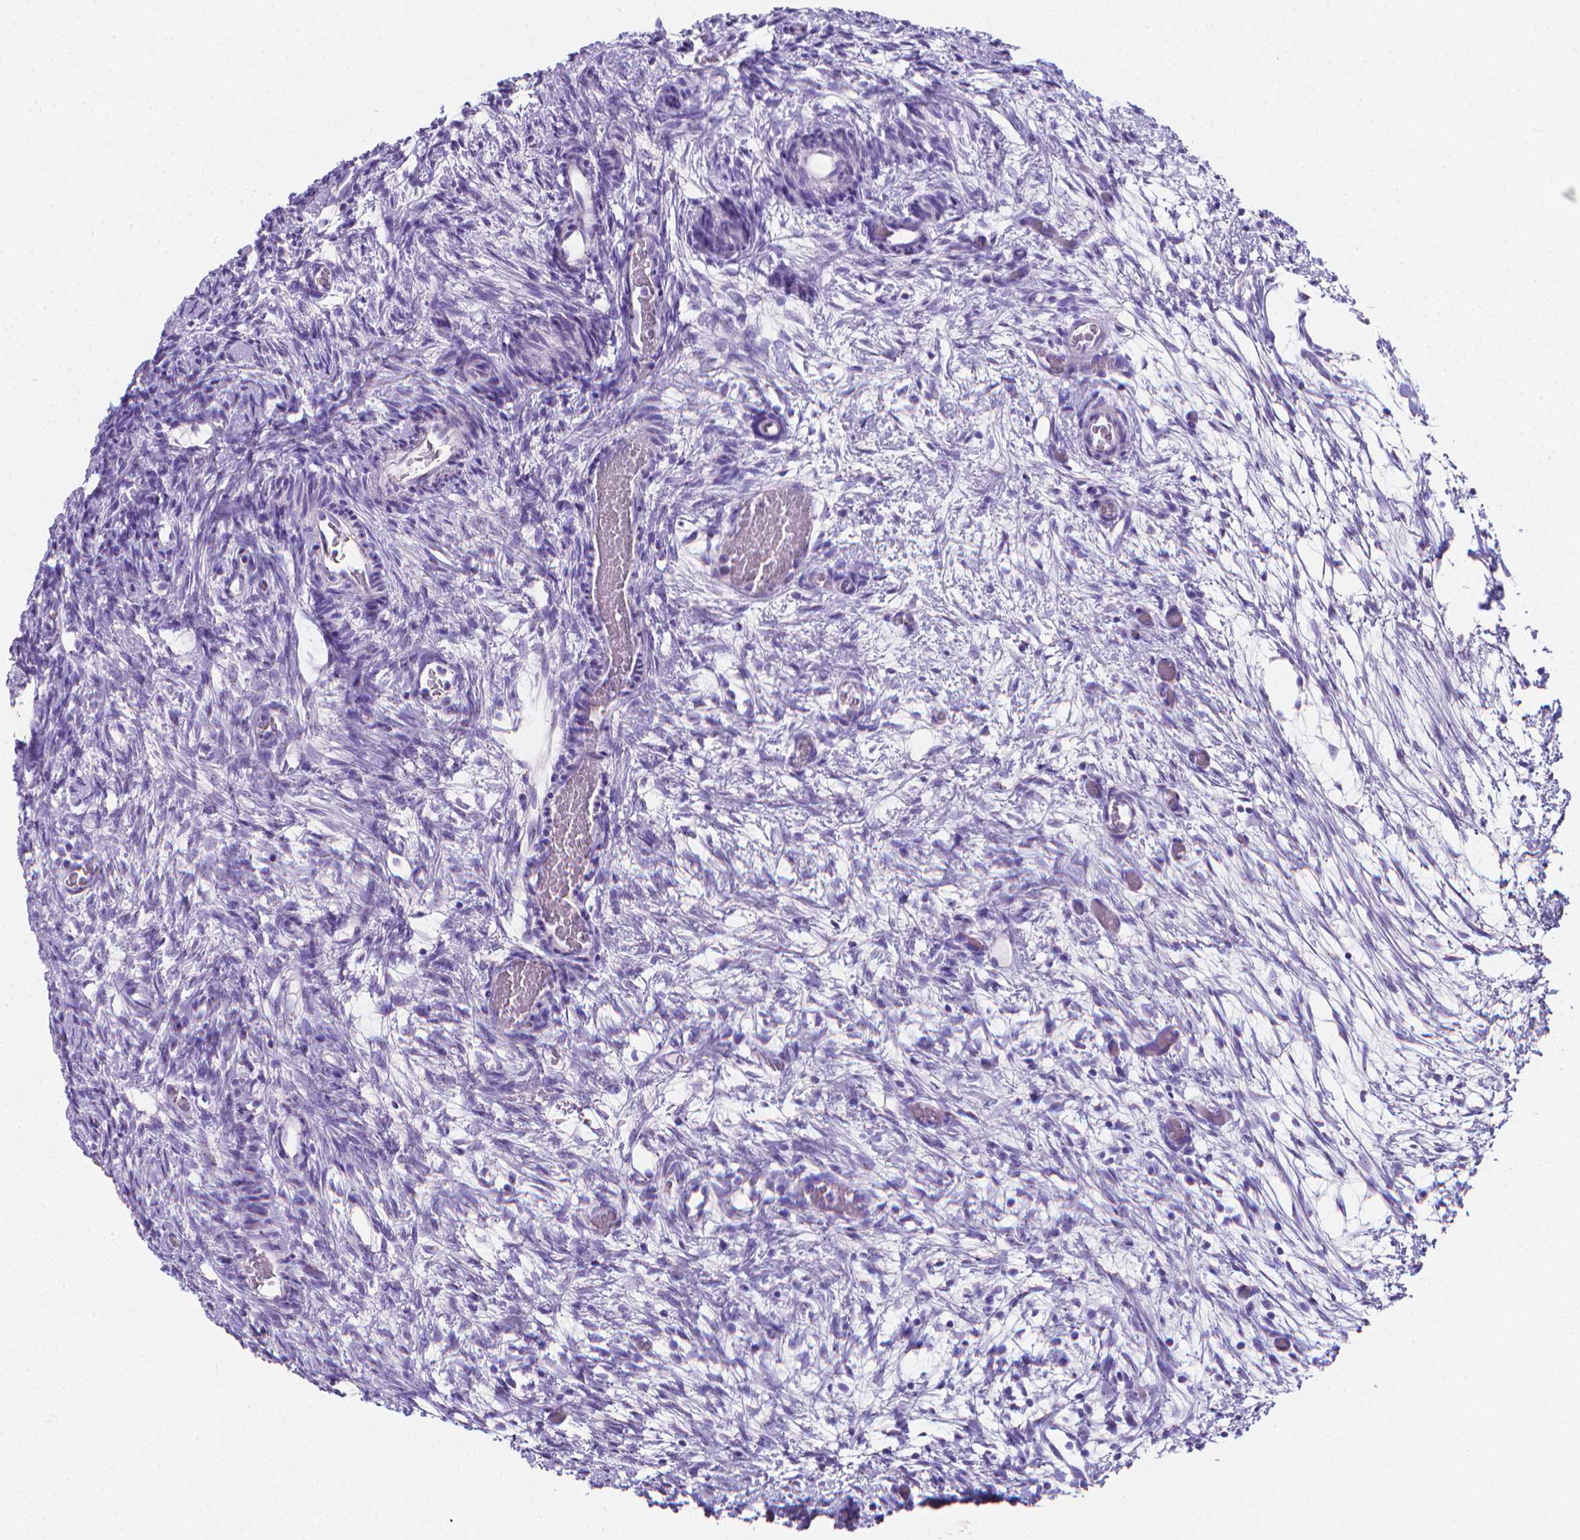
{"staining": {"intensity": "negative", "quantity": "none", "location": "none"}, "tissue": "ovary", "cell_type": "Follicle cells", "image_type": "normal", "snomed": [{"axis": "morphology", "description": "Normal tissue, NOS"}, {"axis": "topography", "description": "Ovary"}], "caption": "Immunohistochemical staining of unremarkable human ovary exhibits no significant expression in follicle cells.", "gene": "LRRC73", "patient": {"sex": "female", "age": 39}}